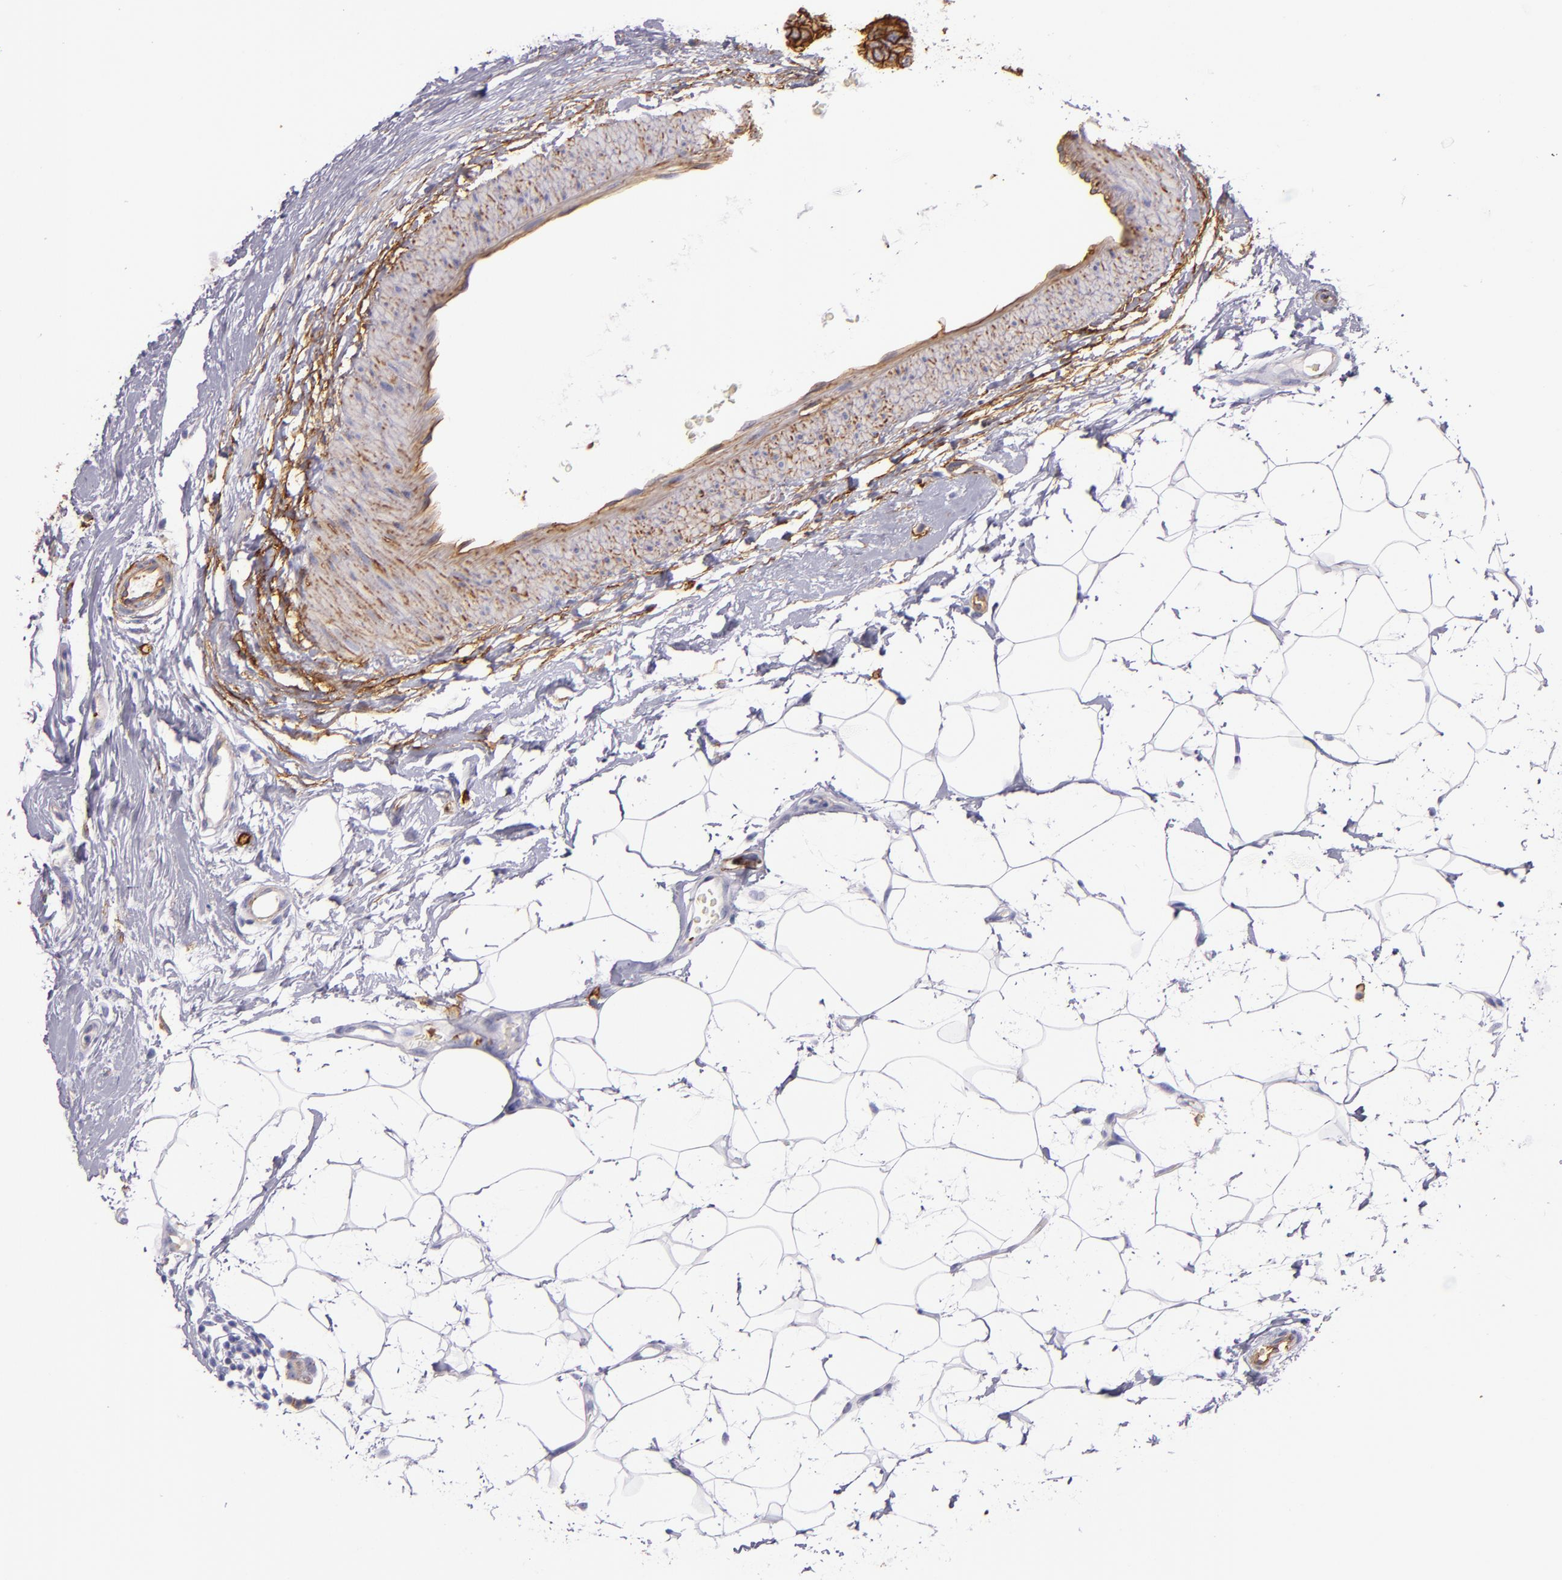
{"staining": {"intensity": "strong", "quantity": ">75%", "location": "cytoplasmic/membranous"}, "tissue": "breast cancer", "cell_type": "Tumor cells", "image_type": "cancer", "snomed": [{"axis": "morphology", "description": "Duct carcinoma"}, {"axis": "topography", "description": "Breast"}], "caption": "Human breast cancer (infiltrating ductal carcinoma) stained for a protein (brown) exhibits strong cytoplasmic/membranous positive staining in about >75% of tumor cells.", "gene": "CD9", "patient": {"sex": "female", "age": 40}}